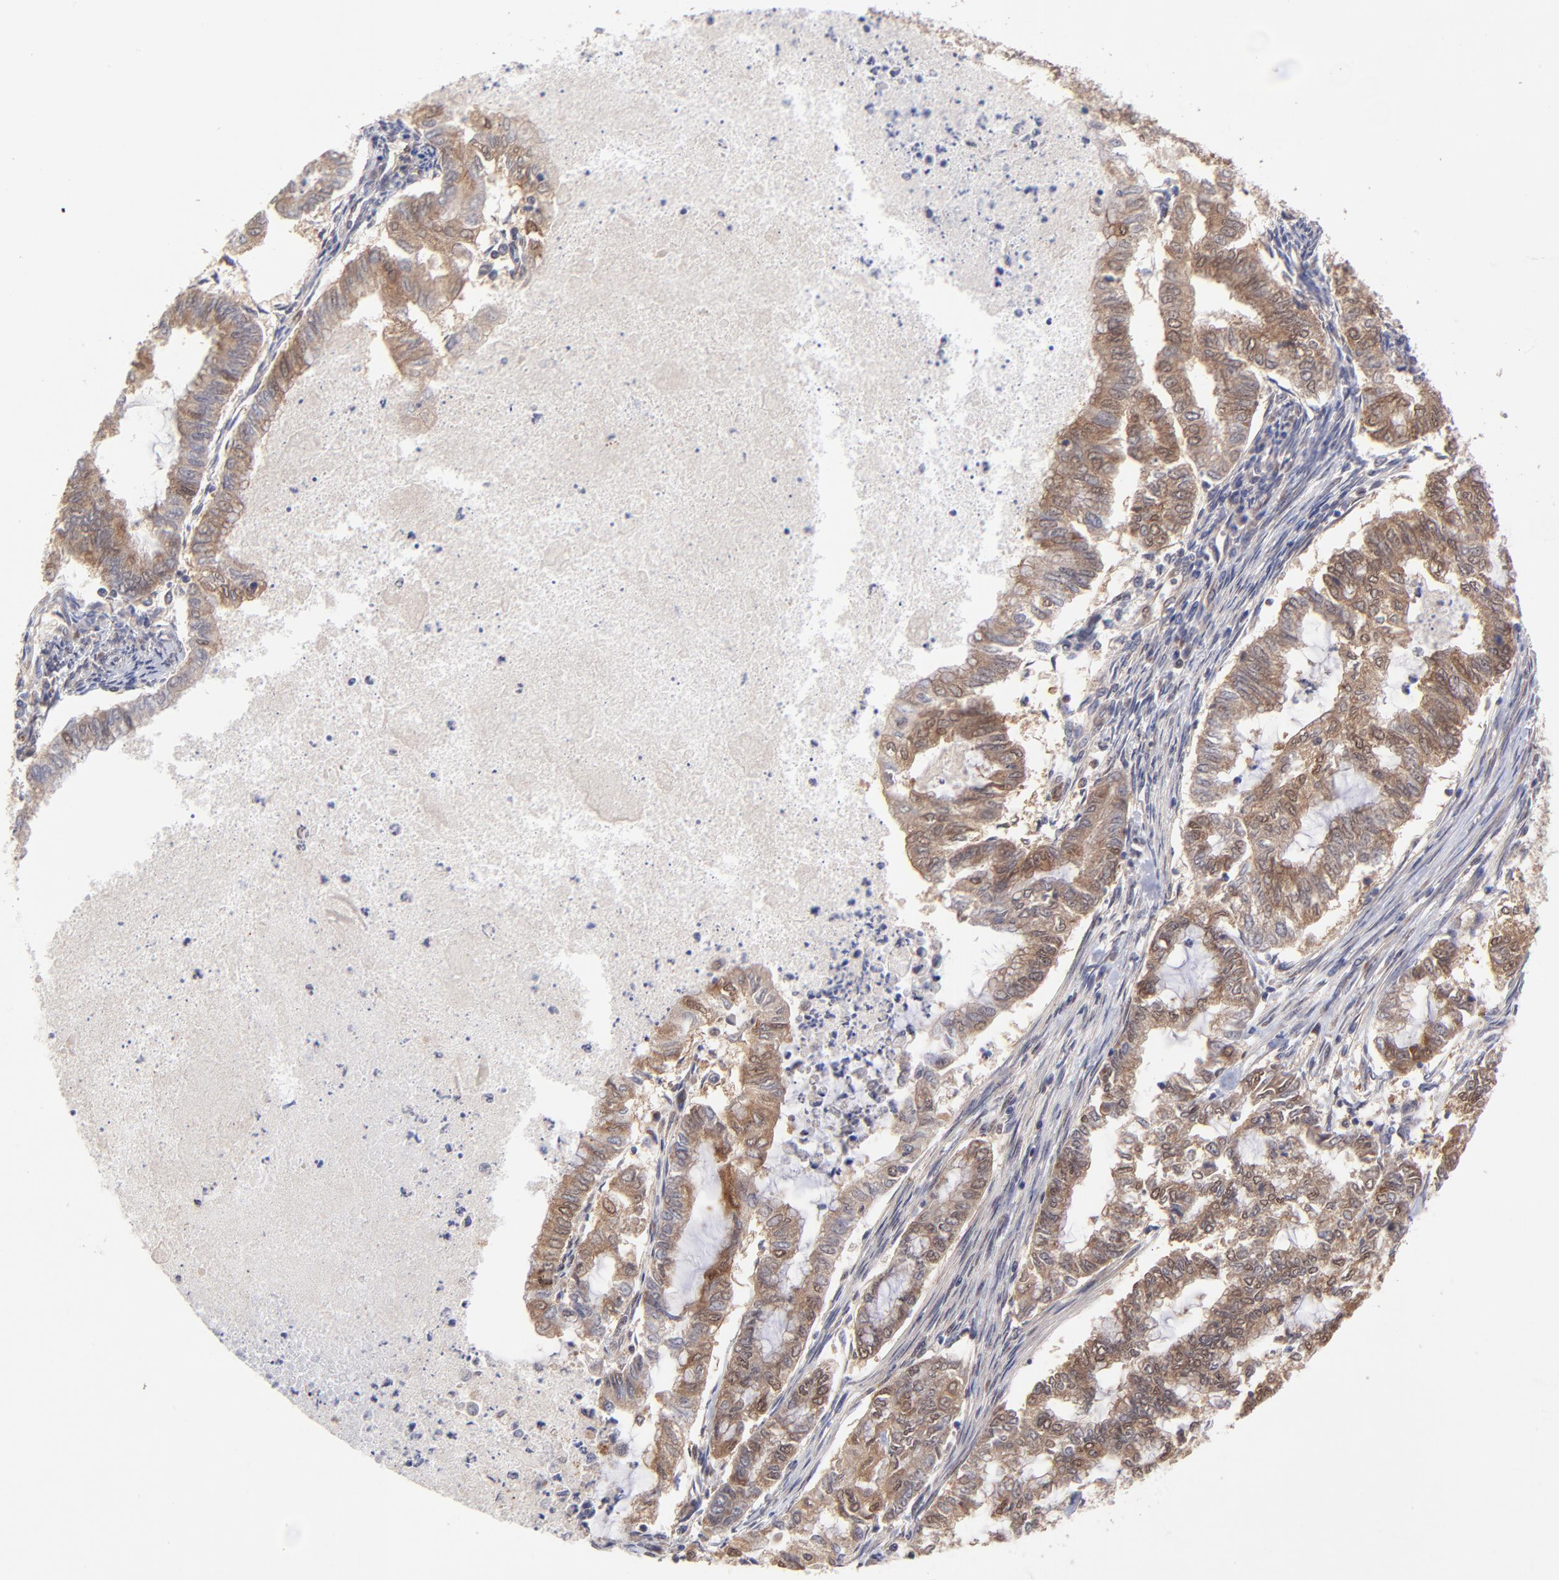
{"staining": {"intensity": "strong", "quantity": "25%-75%", "location": "cytoplasmic/membranous"}, "tissue": "endometrial cancer", "cell_type": "Tumor cells", "image_type": "cancer", "snomed": [{"axis": "morphology", "description": "Adenocarcinoma, NOS"}, {"axis": "topography", "description": "Endometrium"}], "caption": "Strong cytoplasmic/membranous protein staining is identified in approximately 25%-75% of tumor cells in endometrial cancer (adenocarcinoma).", "gene": "UBE2H", "patient": {"sex": "female", "age": 79}}